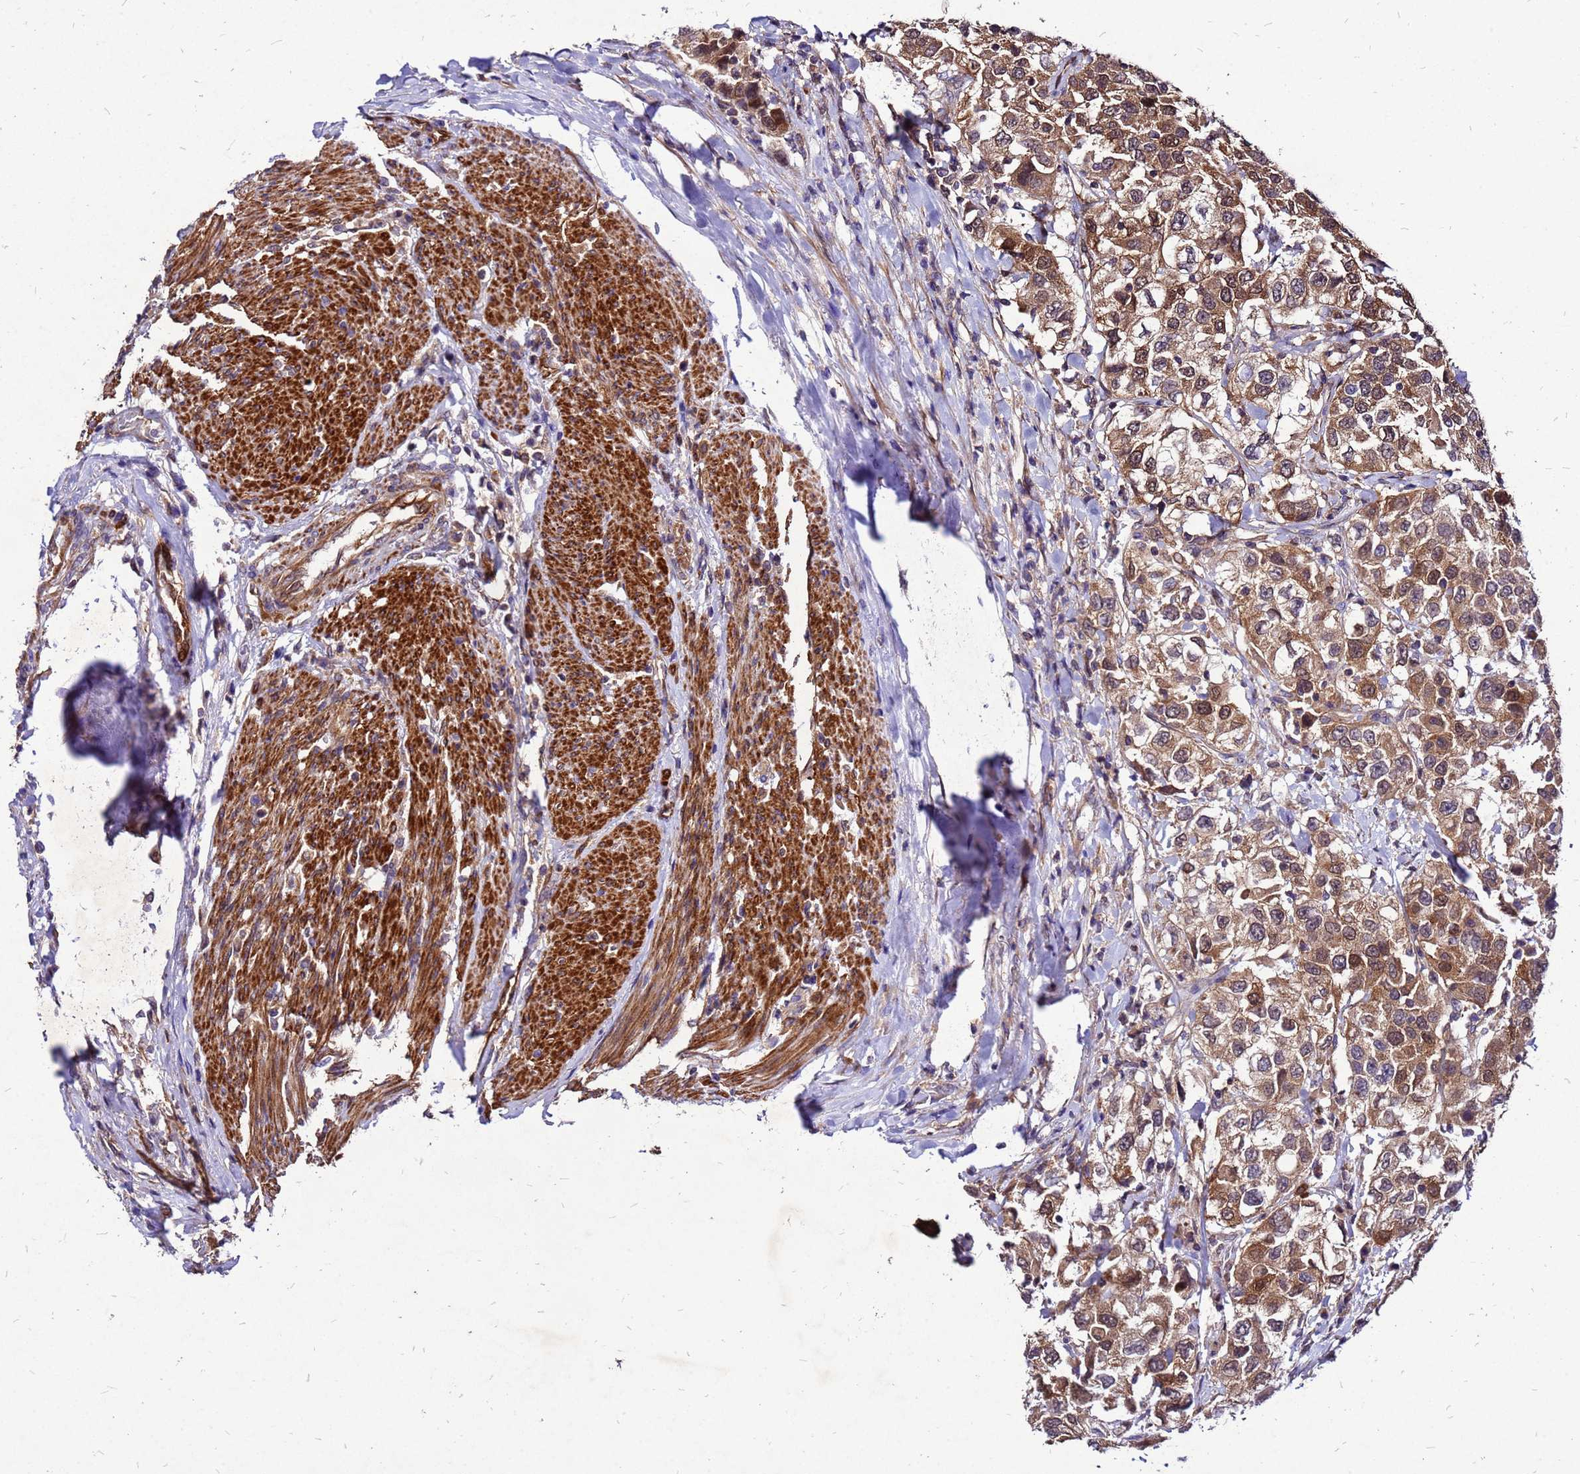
{"staining": {"intensity": "moderate", "quantity": ">75%", "location": "cytoplasmic/membranous"}, "tissue": "urothelial cancer", "cell_type": "Tumor cells", "image_type": "cancer", "snomed": [{"axis": "morphology", "description": "Urothelial carcinoma, High grade"}, {"axis": "topography", "description": "Urinary bladder"}], "caption": "Immunohistochemical staining of high-grade urothelial carcinoma reveals moderate cytoplasmic/membranous protein staining in about >75% of tumor cells. (Brightfield microscopy of DAB IHC at high magnification).", "gene": "DUSP23", "patient": {"sex": "female", "age": 80}}